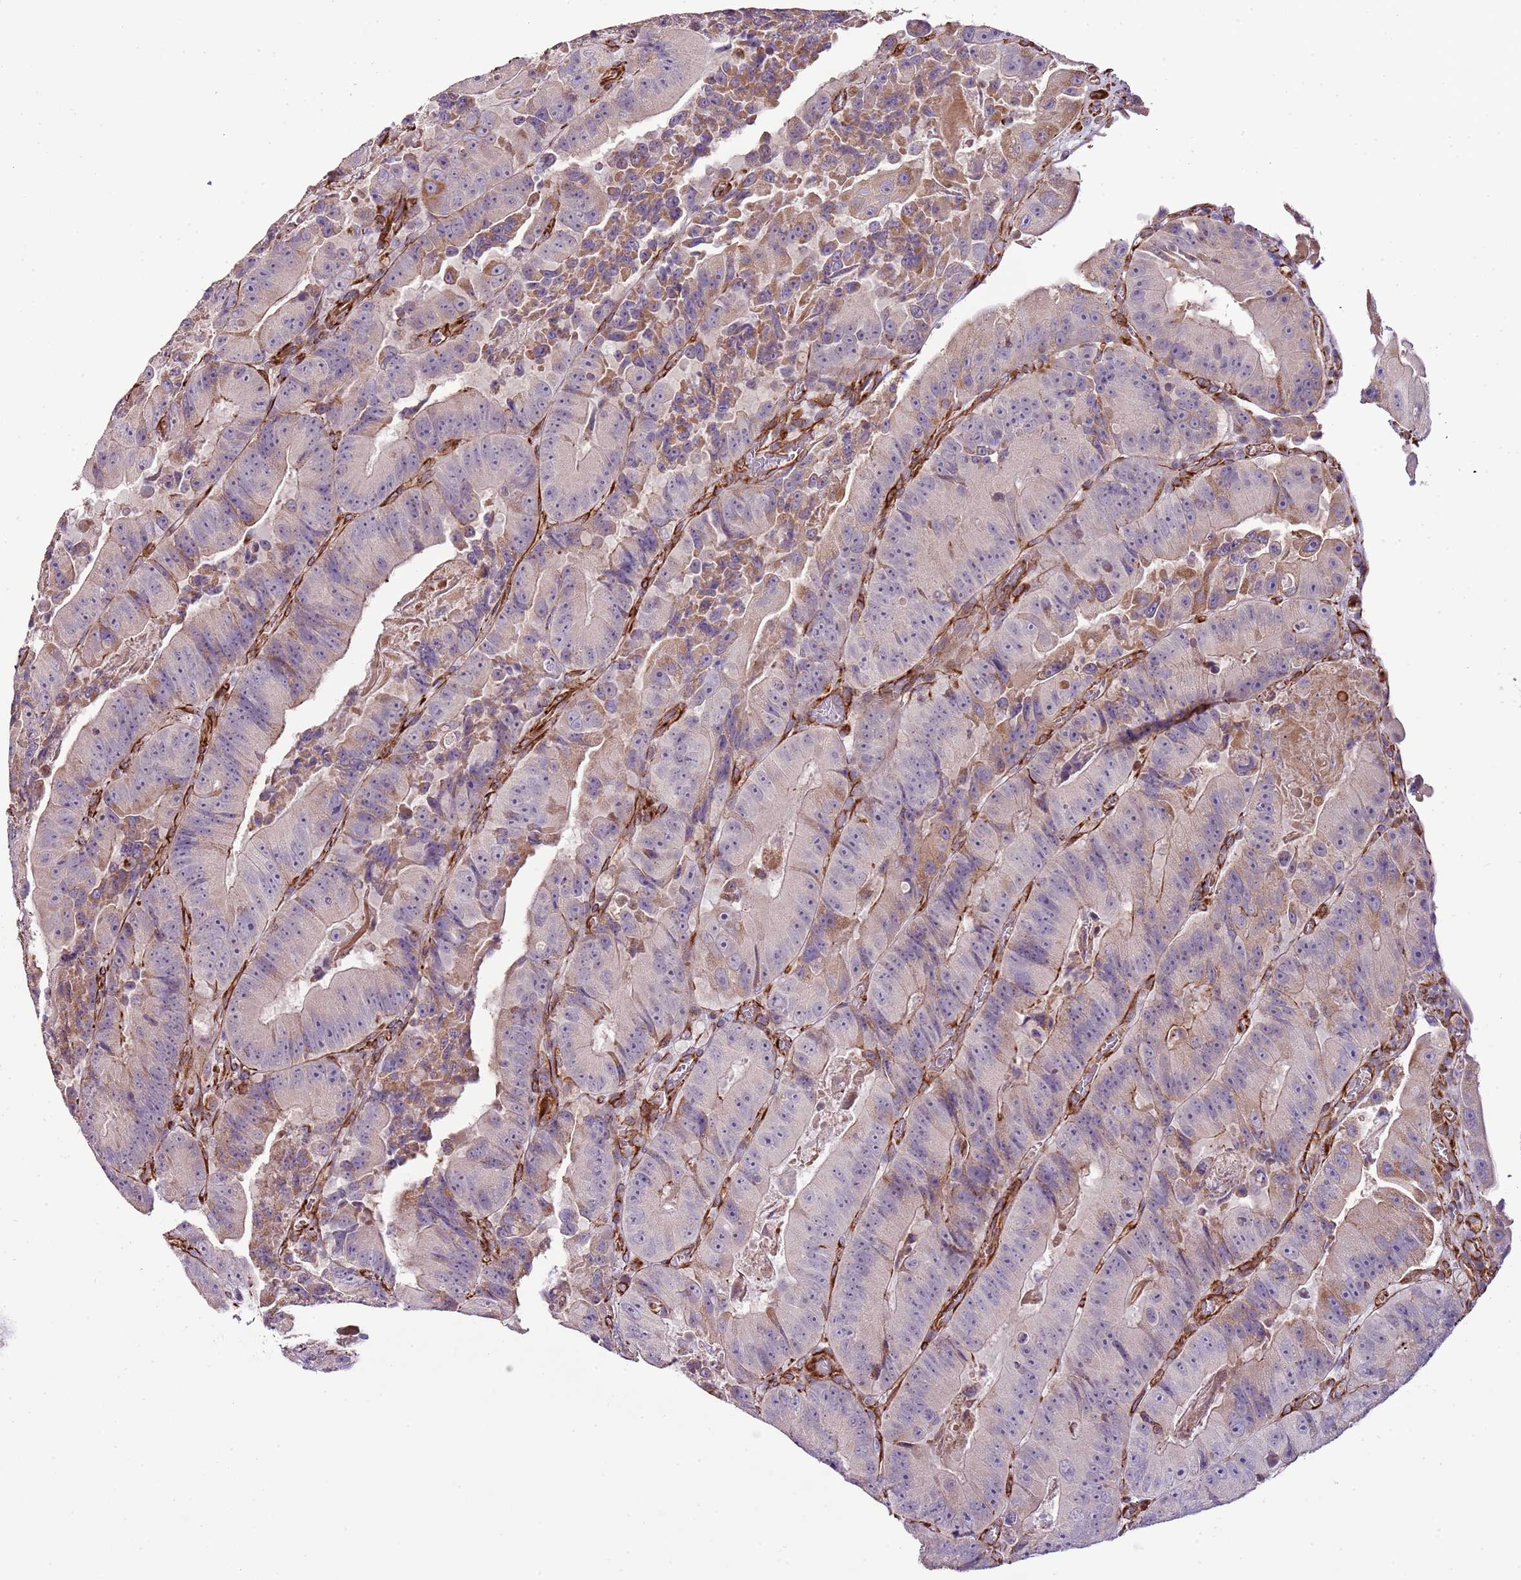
{"staining": {"intensity": "moderate", "quantity": "<25%", "location": "cytoplasmic/membranous"}, "tissue": "colorectal cancer", "cell_type": "Tumor cells", "image_type": "cancer", "snomed": [{"axis": "morphology", "description": "Adenocarcinoma, NOS"}, {"axis": "topography", "description": "Colon"}], "caption": "Moderate cytoplasmic/membranous protein staining is identified in about <25% of tumor cells in colorectal adenocarcinoma.", "gene": "ZNF786", "patient": {"sex": "female", "age": 86}}